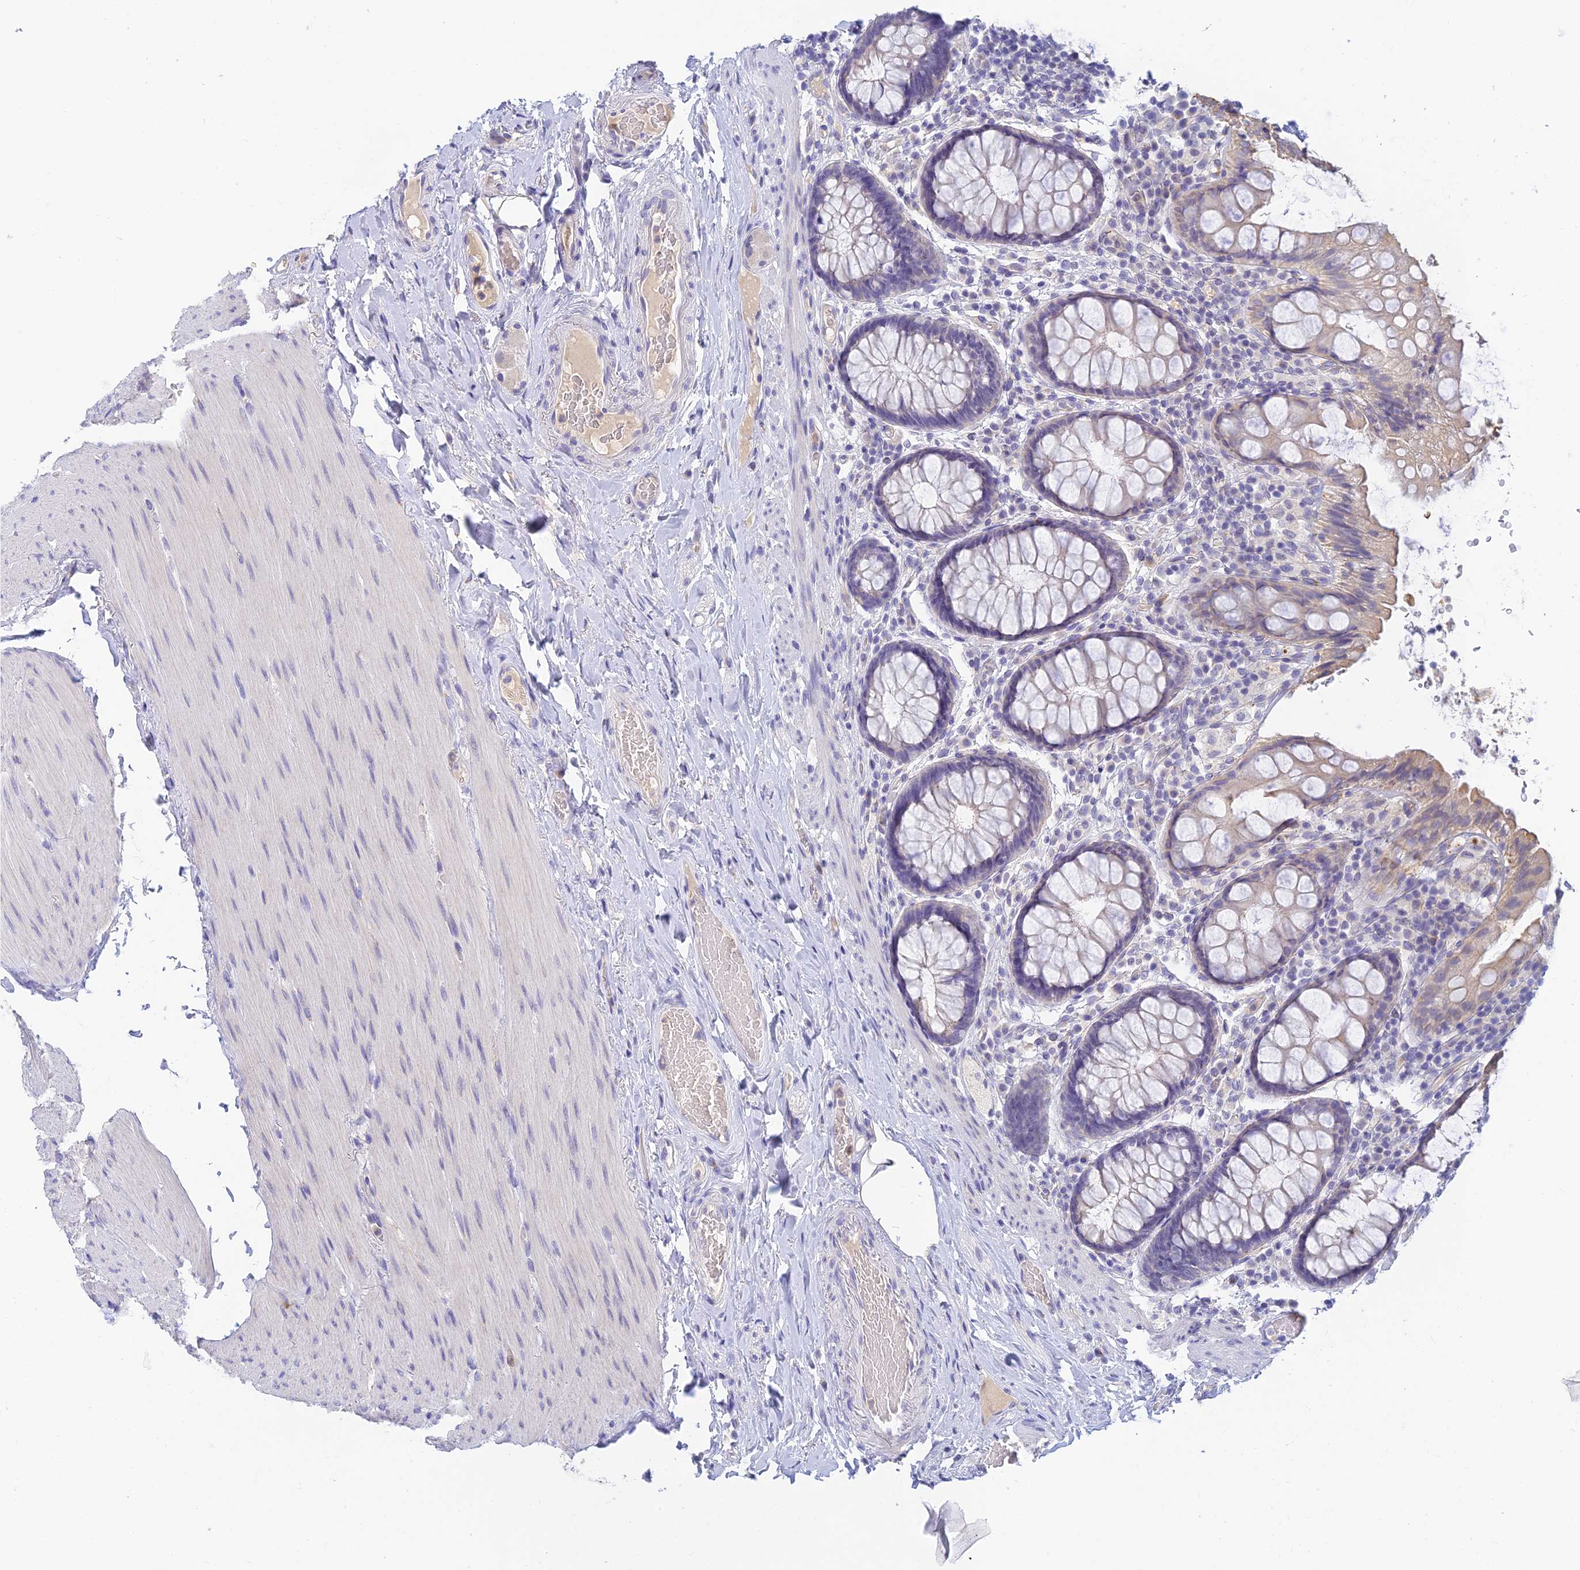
{"staining": {"intensity": "negative", "quantity": "none", "location": "none"}, "tissue": "rectum", "cell_type": "Glandular cells", "image_type": "normal", "snomed": [{"axis": "morphology", "description": "Normal tissue, NOS"}, {"axis": "topography", "description": "Rectum"}], "caption": "Glandular cells show no significant protein positivity in benign rectum. The staining is performed using DAB (3,3'-diaminobenzidine) brown chromogen with nuclei counter-stained in using hematoxylin.", "gene": "INTS13", "patient": {"sex": "male", "age": 83}}